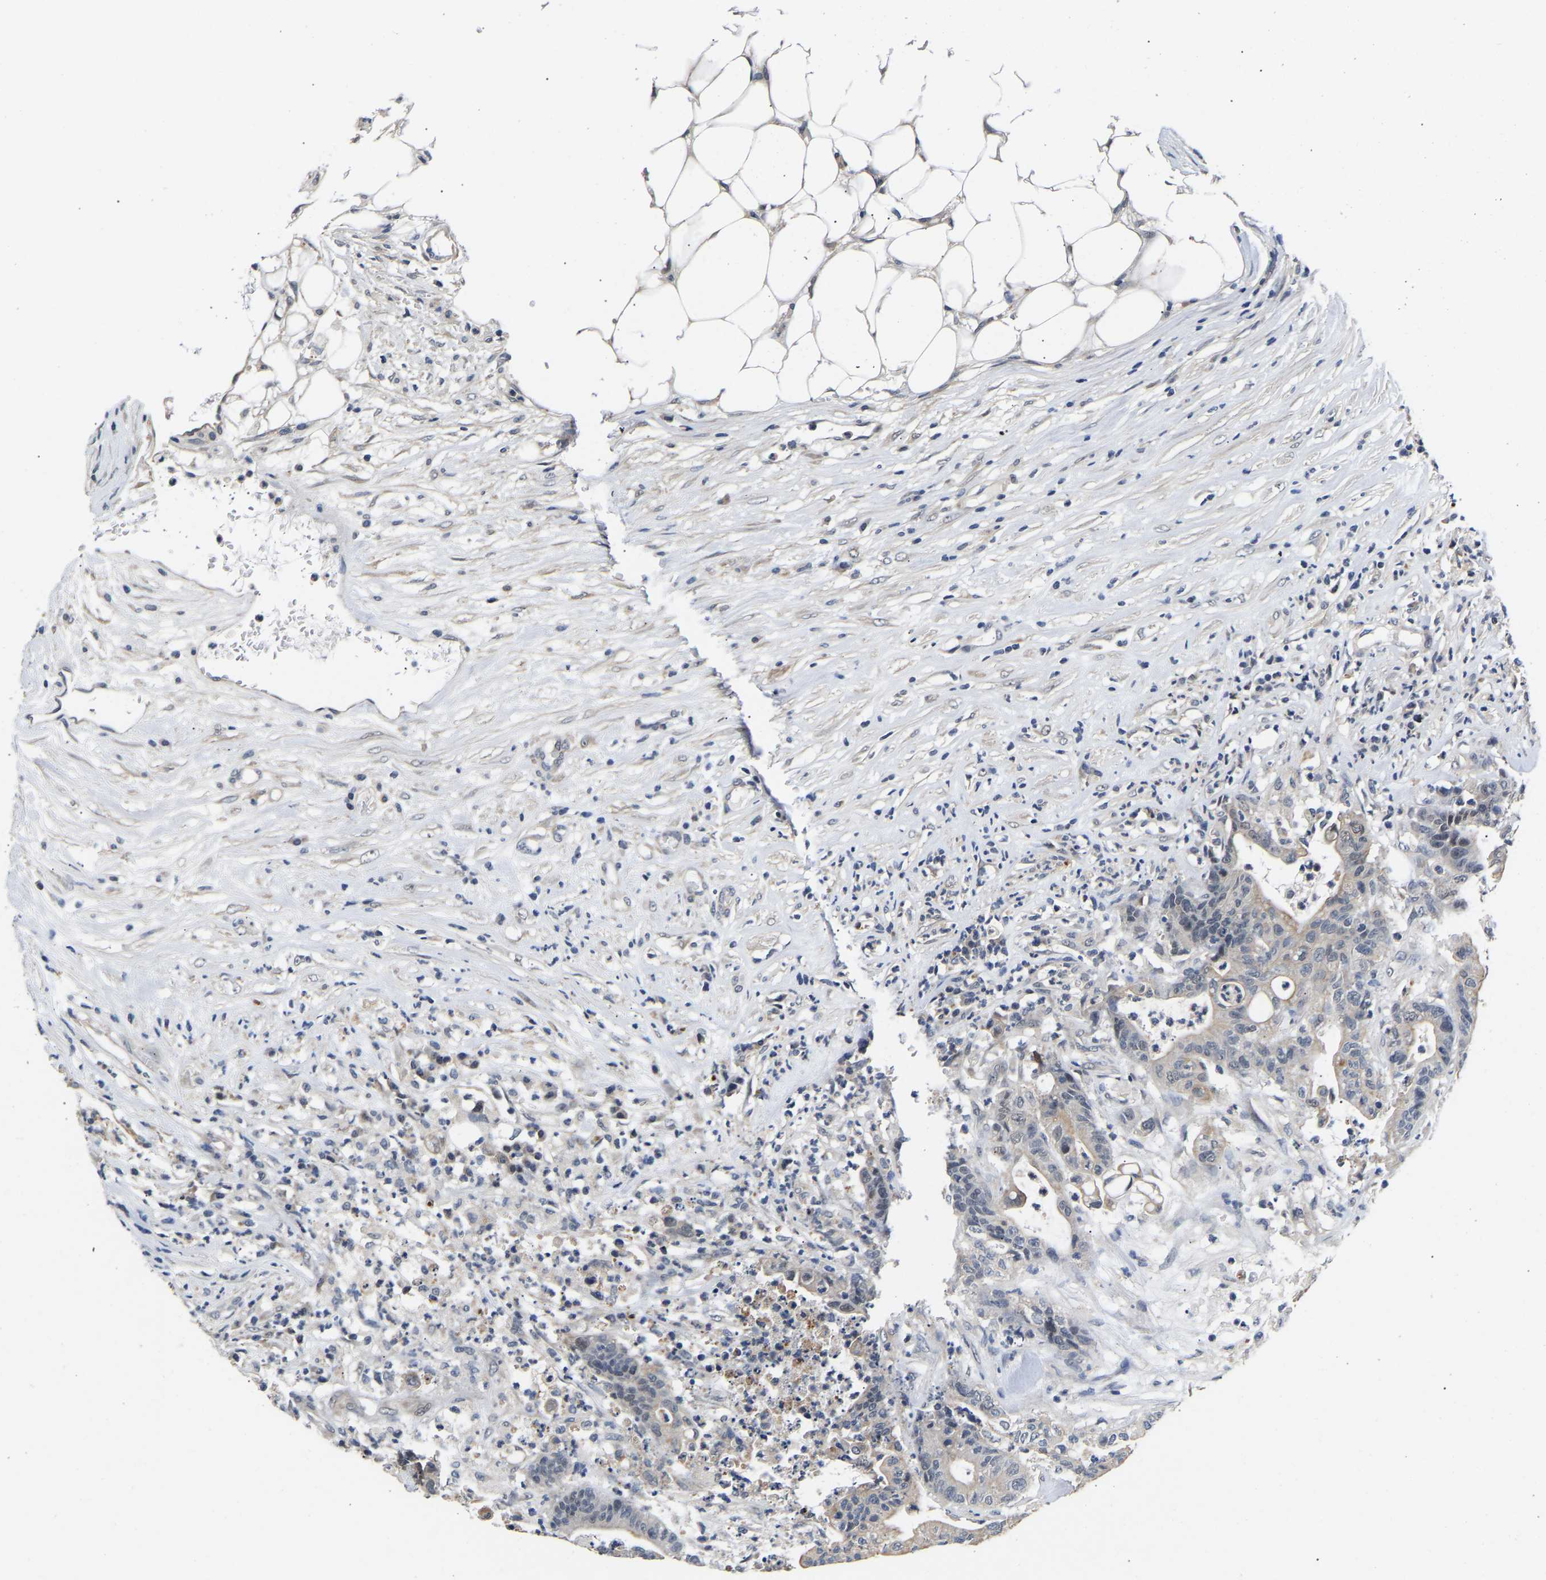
{"staining": {"intensity": "weak", "quantity": "<25%", "location": "cytoplasmic/membranous"}, "tissue": "colorectal cancer", "cell_type": "Tumor cells", "image_type": "cancer", "snomed": [{"axis": "morphology", "description": "Adenocarcinoma, NOS"}, {"axis": "topography", "description": "Colon"}], "caption": "DAB immunohistochemical staining of human colorectal cancer (adenocarcinoma) displays no significant positivity in tumor cells.", "gene": "METTL16", "patient": {"sex": "female", "age": 84}}